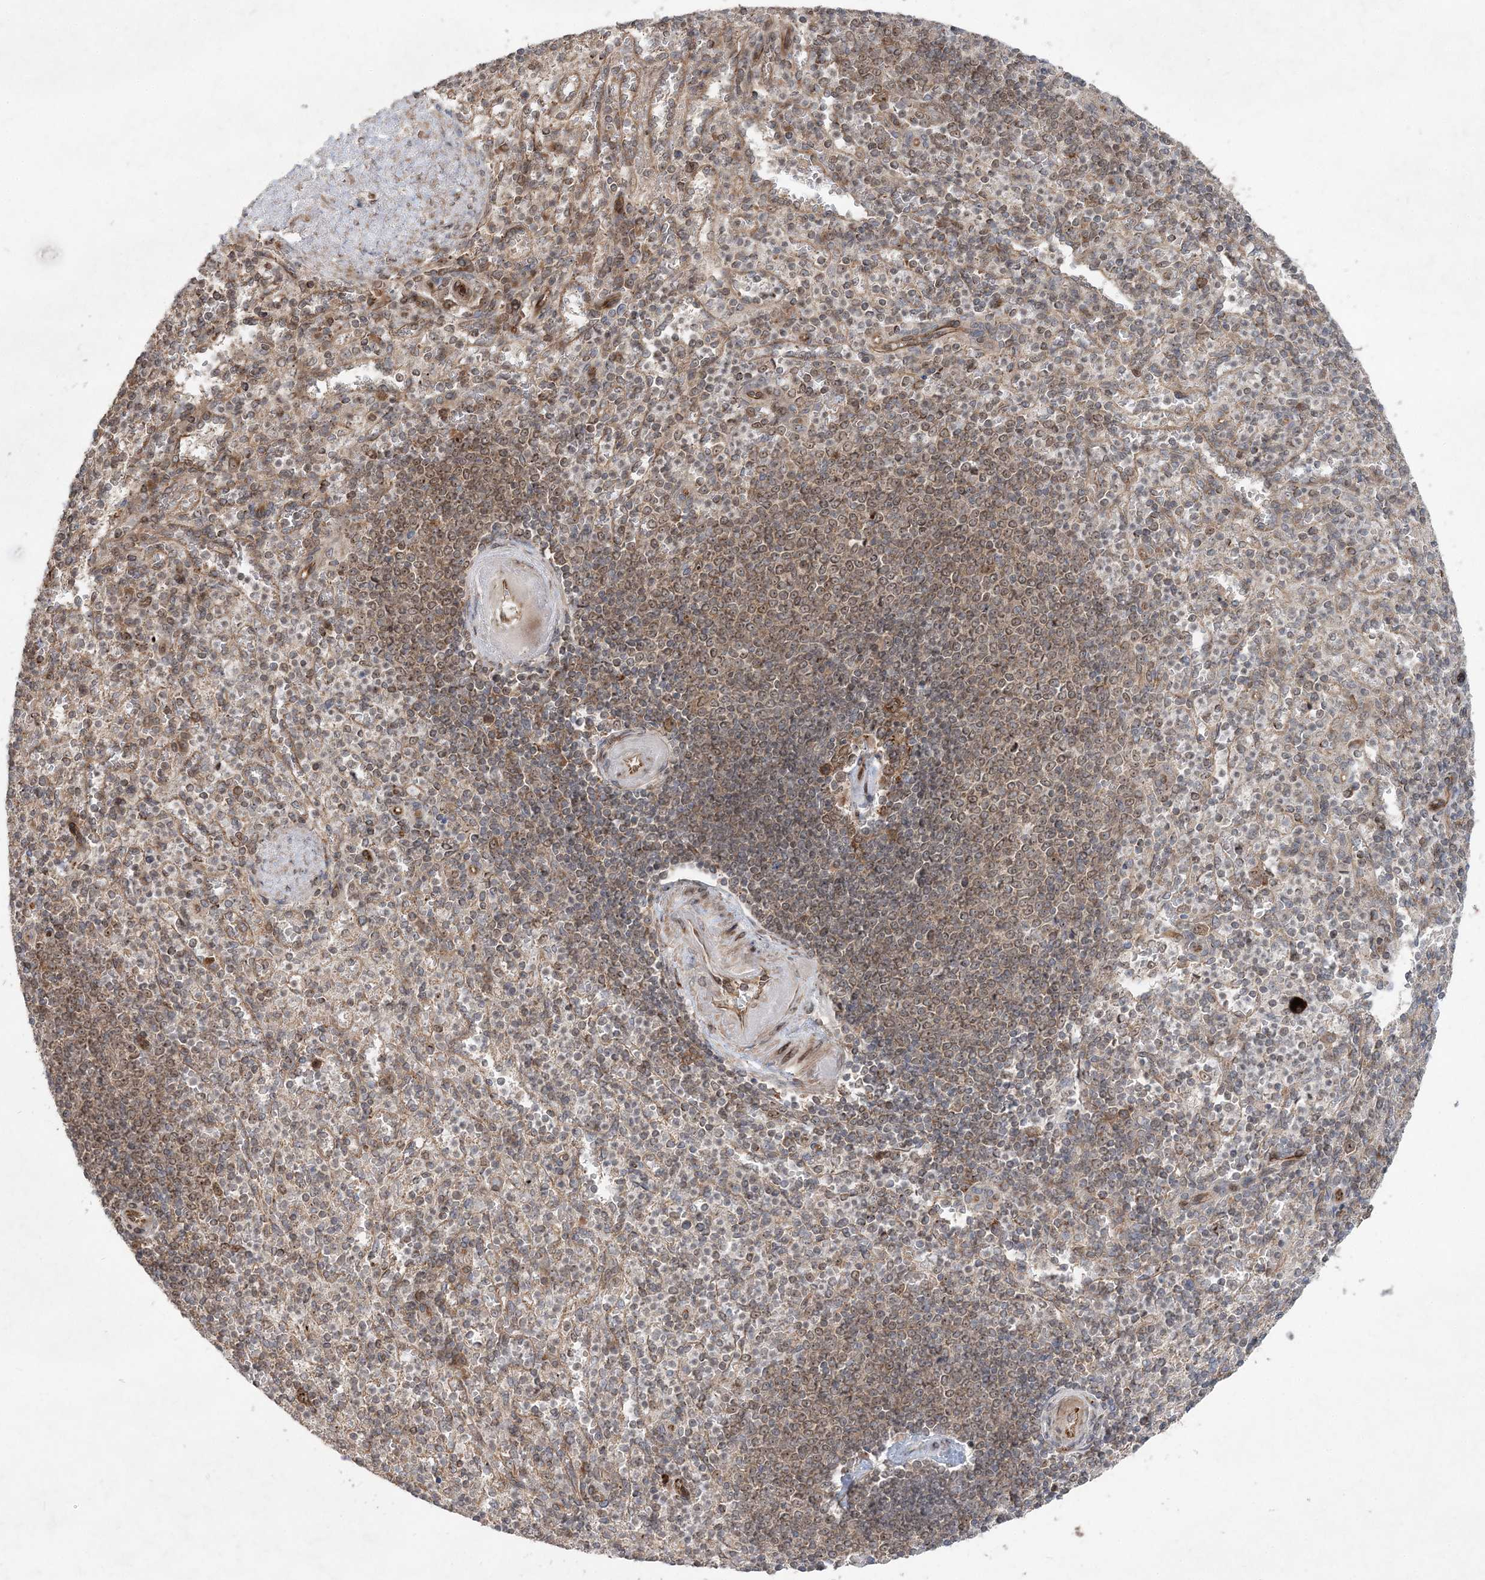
{"staining": {"intensity": "moderate", "quantity": "<25%", "location": "nuclear"}, "tissue": "spleen", "cell_type": "Cells in red pulp", "image_type": "normal", "snomed": [{"axis": "morphology", "description": "Normal tissue, NOS"}, {"axis": "topography", "description": "Spleen"}], "caption": "A low amount of moderate nuclear staining is identified in approximately <25% of cells in red pulp in unremarkable spleen.", "gene": "SERINC1", "patient": {"sex": "female", "age": 74}}